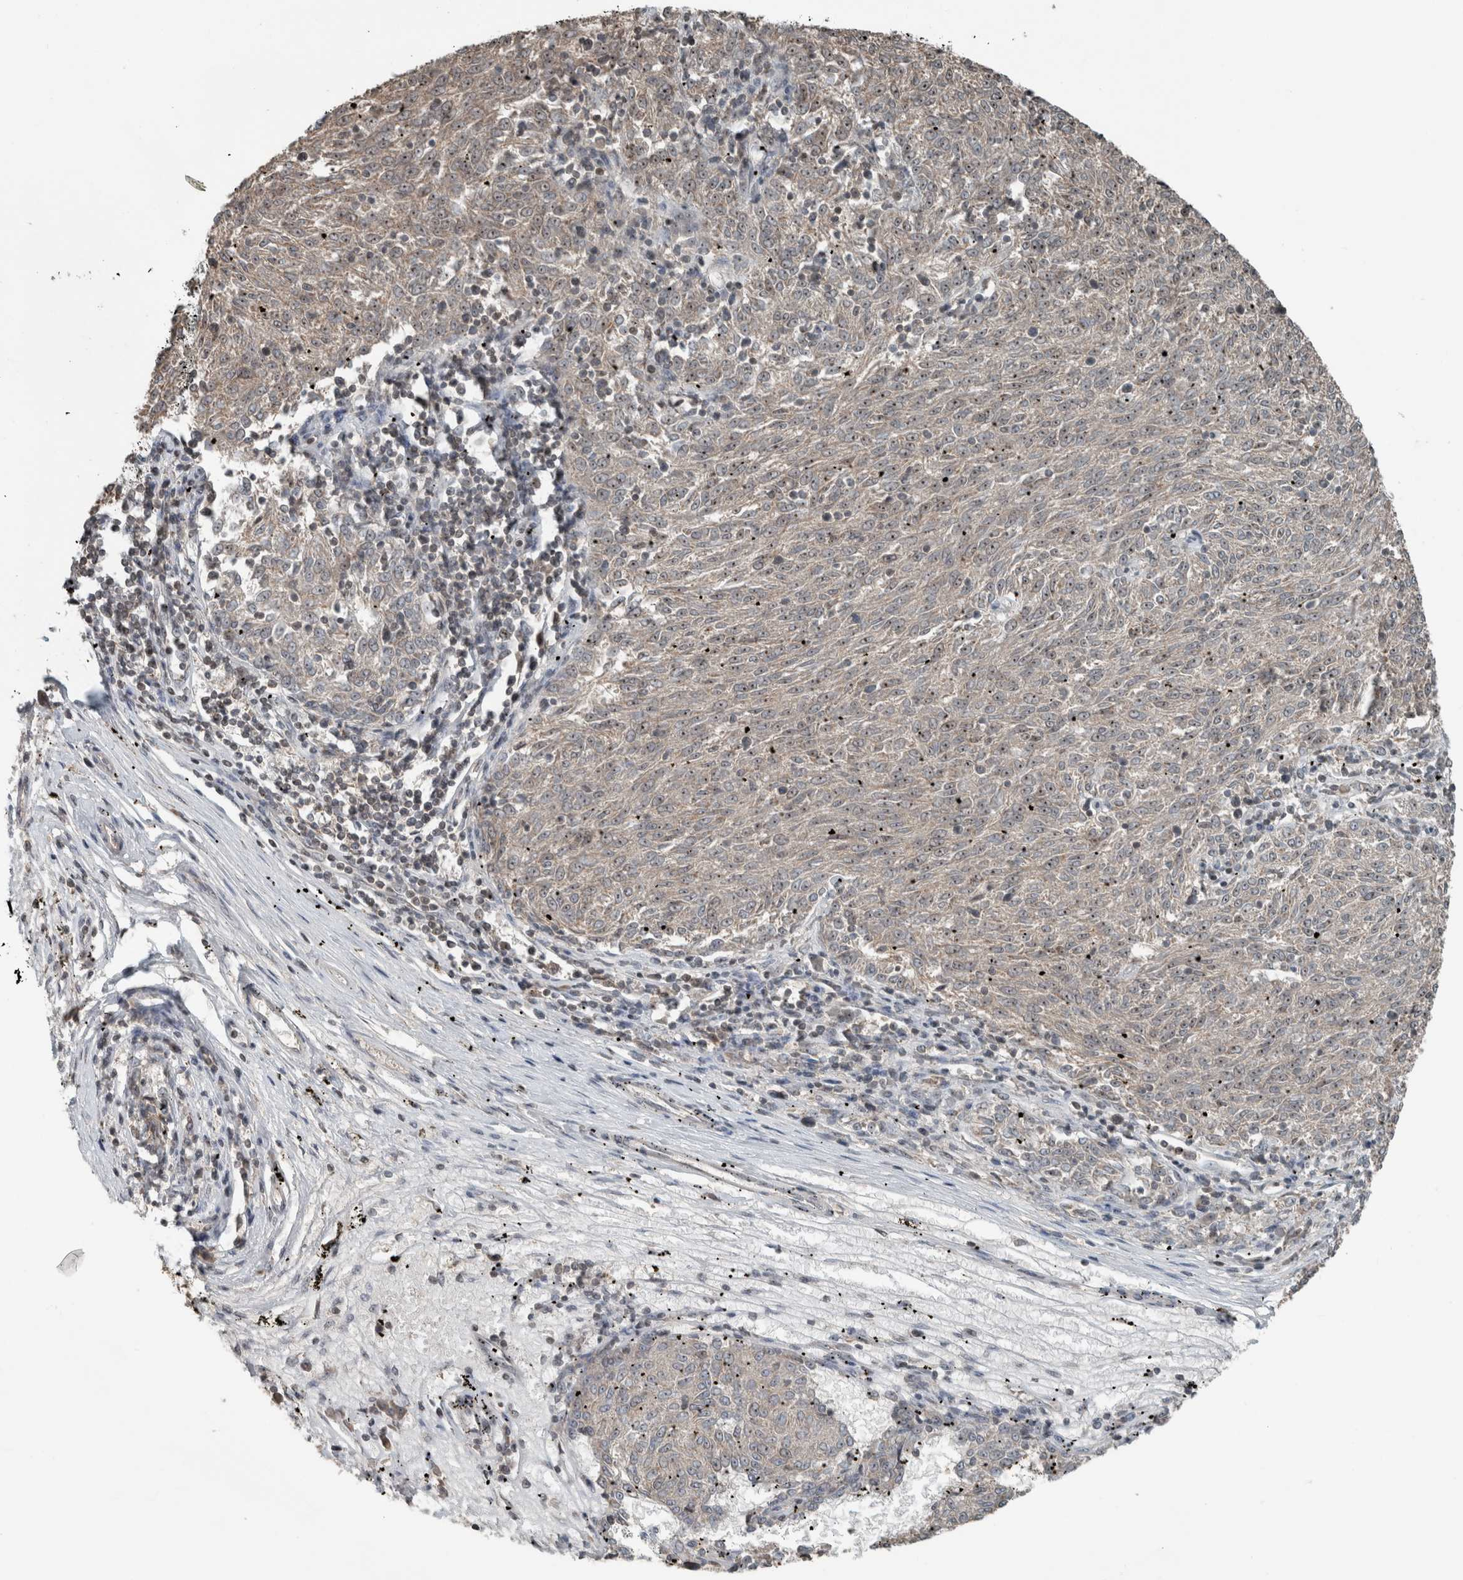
{"staining": {"intensity": "weak", "quantity": ">75%", "location": "cytoplasmic/membranous,nuclear"}, "tissue": "melanoma", "cell_type": "Tumor cells", "image_type": "cancer", "snomed": [{"axis": "morphology", "description": "Malignant melanoma, NOS"}, {"axis": "topography", "description": "Skin"}], "caption": "Approximately >75% of tumor cells in human melanoma demonstrate weak cytoplasmic/membranous and nuclear protein positivity as visualized by brown immunohistochemical staining.", "gene": "RPF1", "patient": {"sex": "female", "age": 72}}